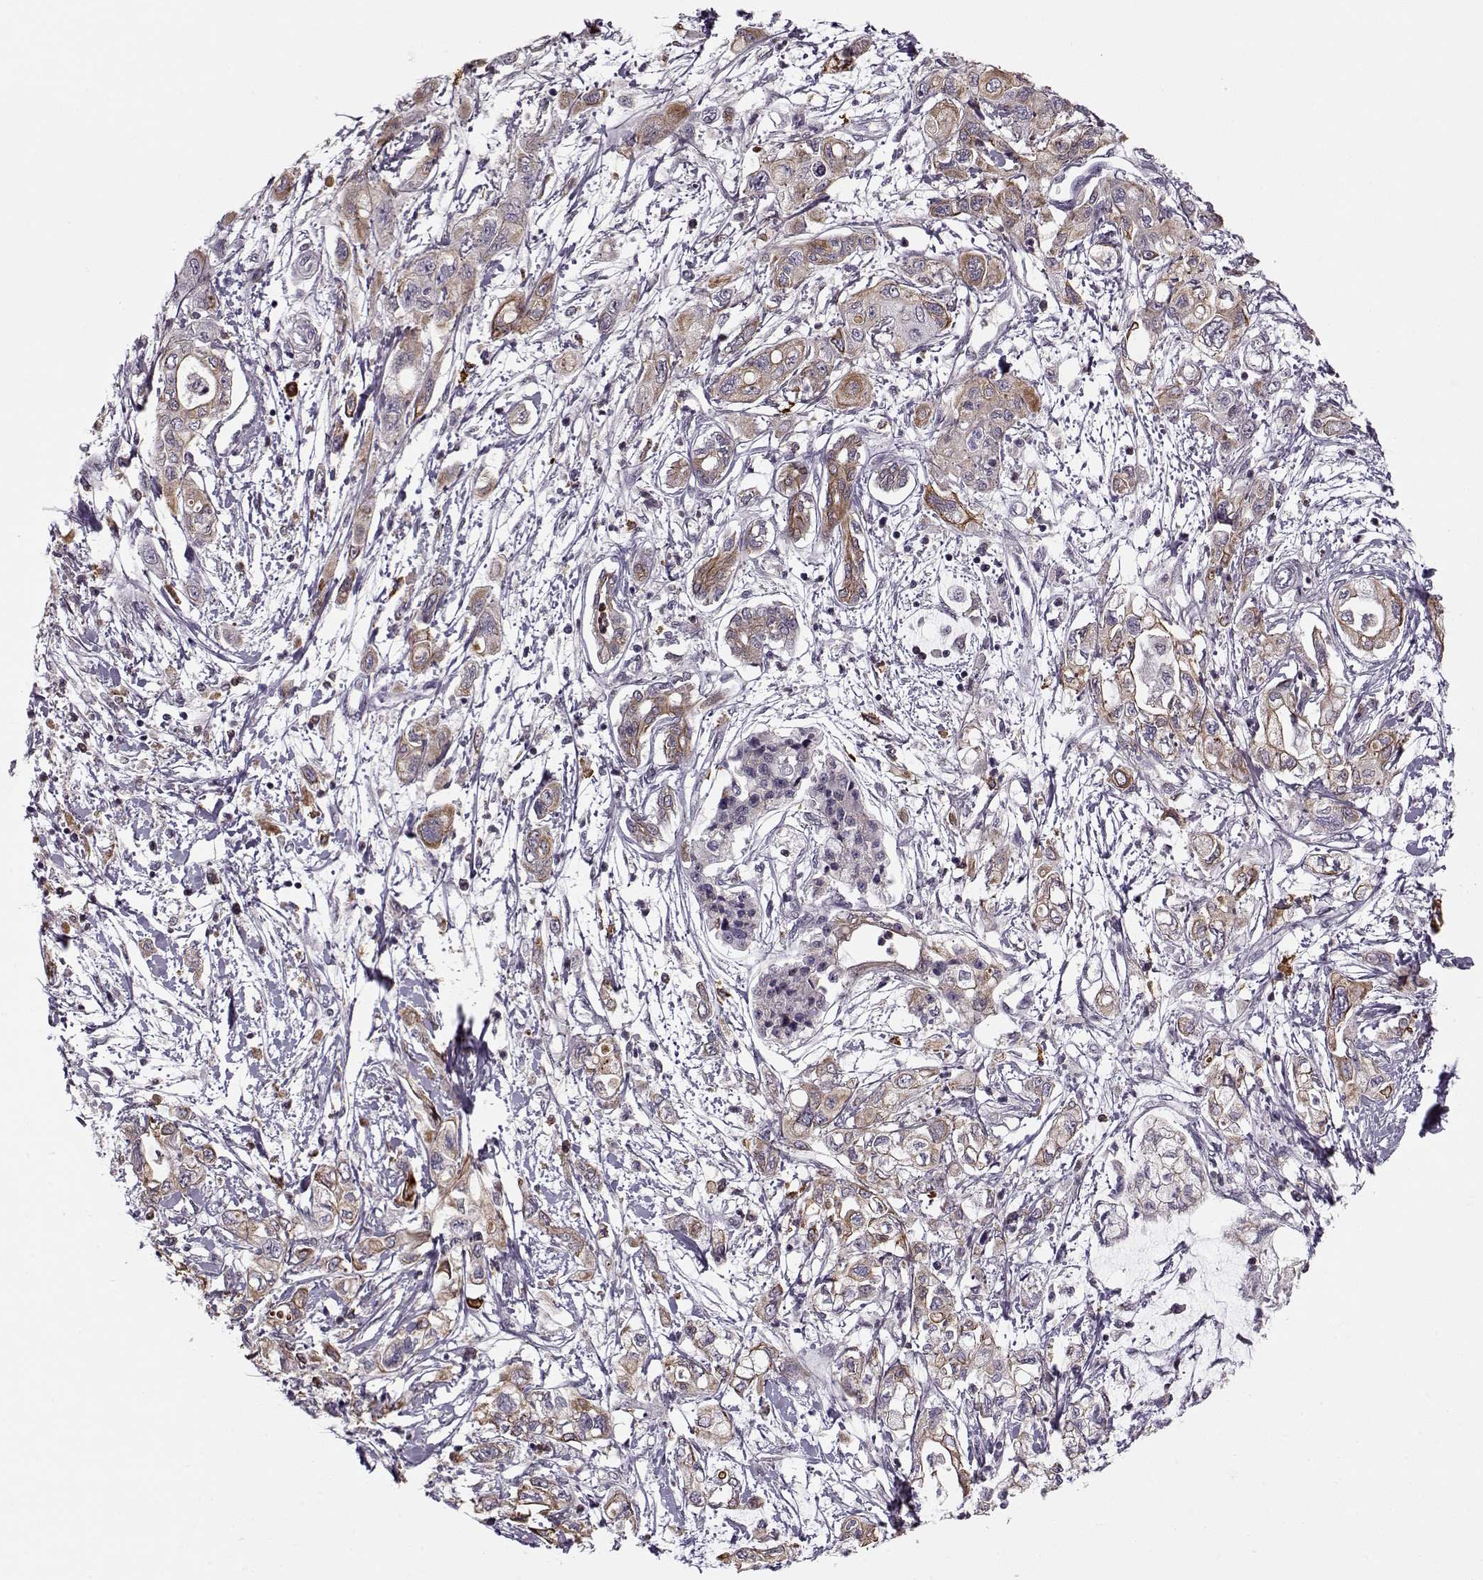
{"staining": {"intensity": "strong", "quantity": "<25%", "location": "cytoplasmic/membranous"}, "tissue": "pancreatic cancer", "cell_type": "Tumor cells", "image_type": "cancer", "snomed": [{"axis": "morphology", "description": "Adenocarcinoma, NOS"}, {"axis": "topography", "description": "Pancreas"}], "caption": "Pancreatic cancer (adenocarcinoma) stained for a protein demonstrates strong cytoplasmic/membranous positivity in tumor cells. (Stains: DAB (3,3'-diaminobenzidine) in brown, nuclei in blue, Microscopy: brightfield microscopy at high magnification).", "gene": "DENND4B", "patient": {"sex": "male", "age": 54}}